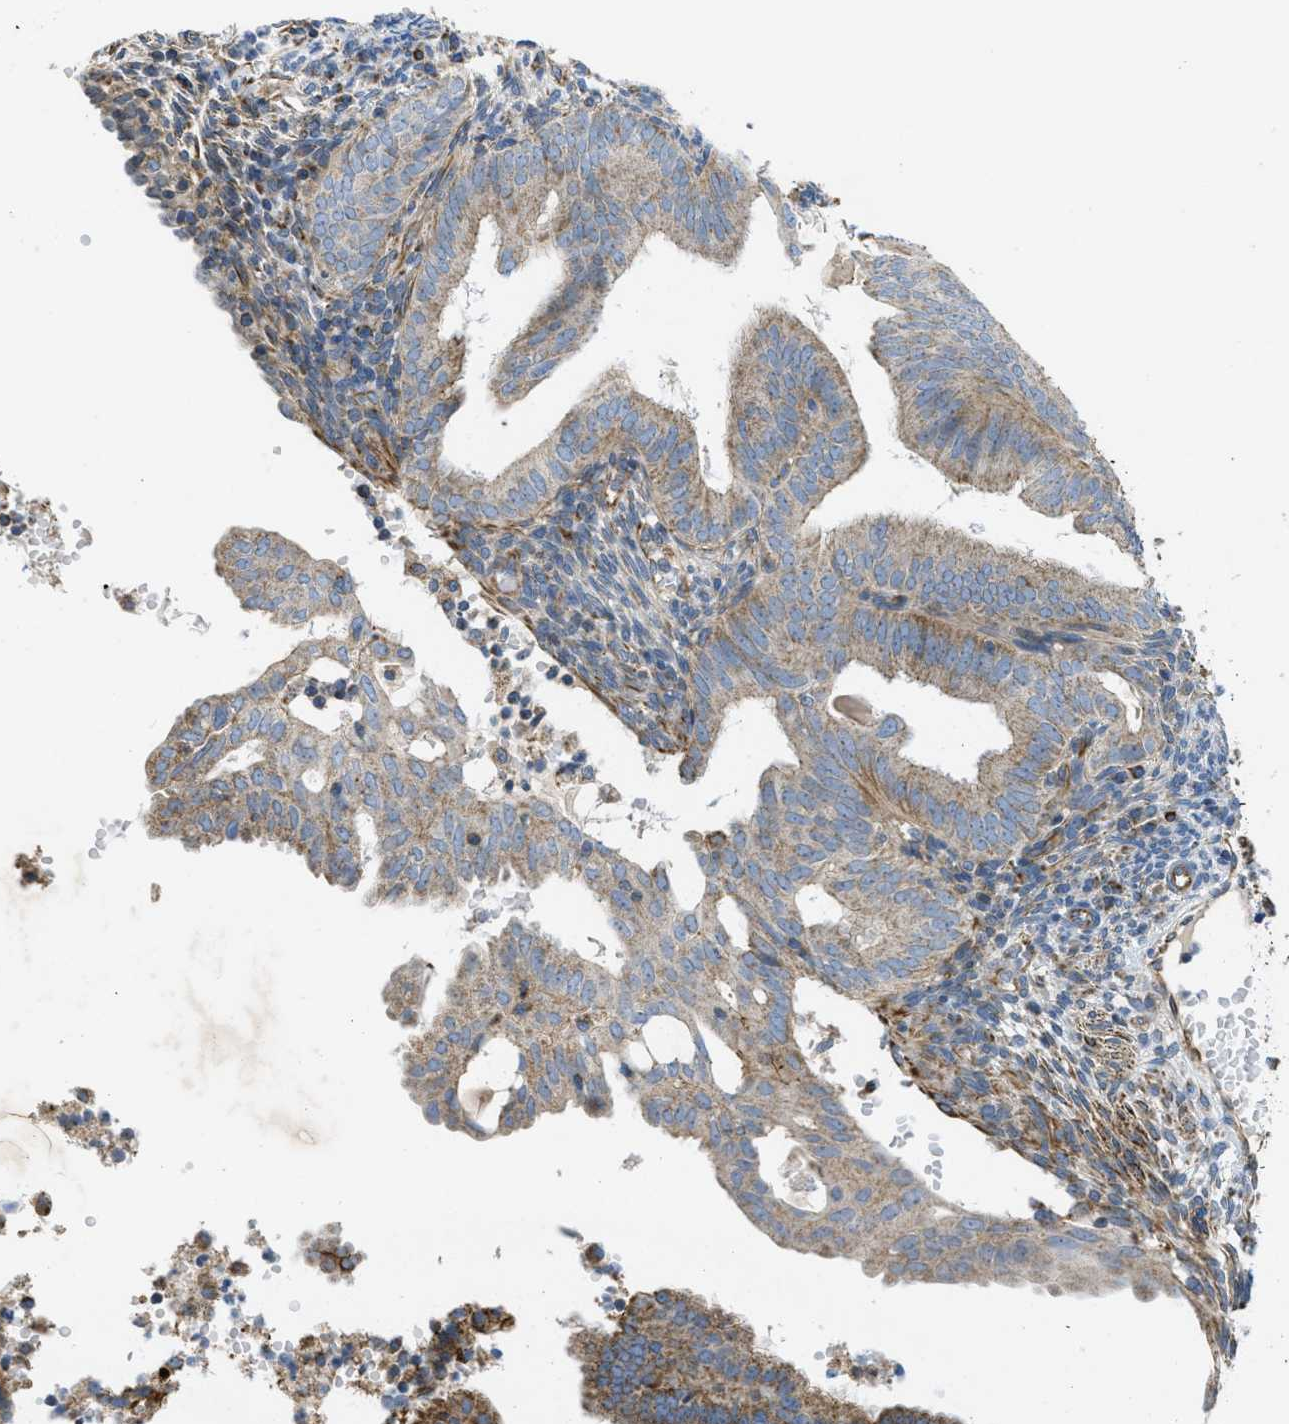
{"staining": {"intensity": "weak", "quantity": ">75%", "location": "cytoplasmic/membranous"}, "tissue": "endometrial cancer", "cell_type": "Tumor cells", "image_type": "cancer", "snomed": [{"axis": "morphology", "description": "Adenocarcinoma, NOS"}, {"axis": "topography", "description": "Endometrium"}], "caption": "Immunohistochemical staining of human adenocarcinoma (endometrial) shows low levels of weak cytoplasmic/membranous protein staining in approximately >75% of tumor cells.", "gene": "BTN3A1", "patient": {"sex": "female", "age": 58}}